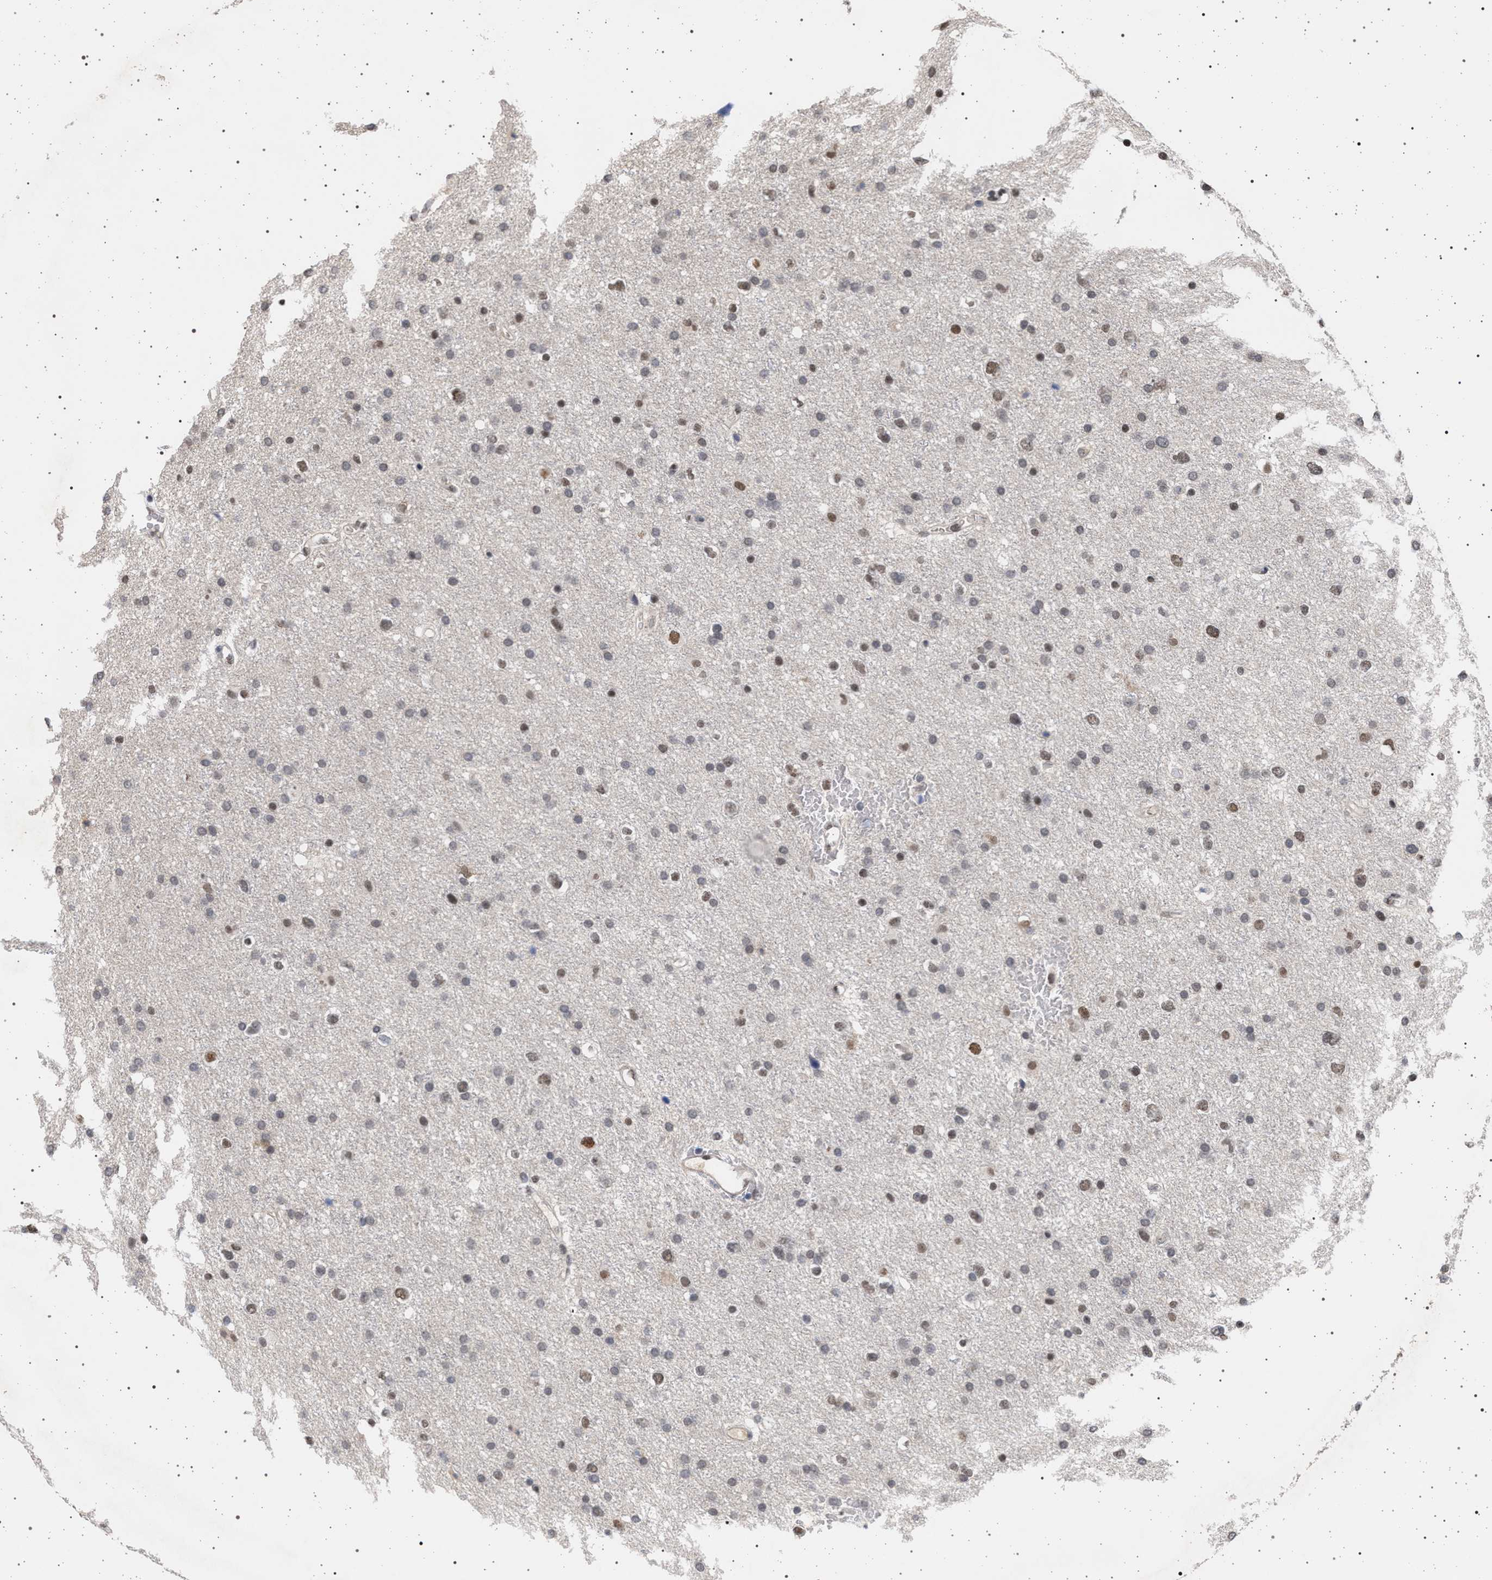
{"staining": {"intensity": "moderate", "quantity": "25%-75%", "location": "nuclear"}, "tissue": "glioma", "cell_type": "Tumor cells", "image_type": "cancer", "snomed": [{"axis": "morphology", "description": "Glioma, malignant, Low grade"}, {"axis": "topography", "description": "Brain"}], "caption": "Moderate nuclear protein staining is seen in approximately 25%-75% of tumor cells in malignant glioma (low-grade).", "gene": "PHF12", "patient": {"sex": "female", "age": 37}}